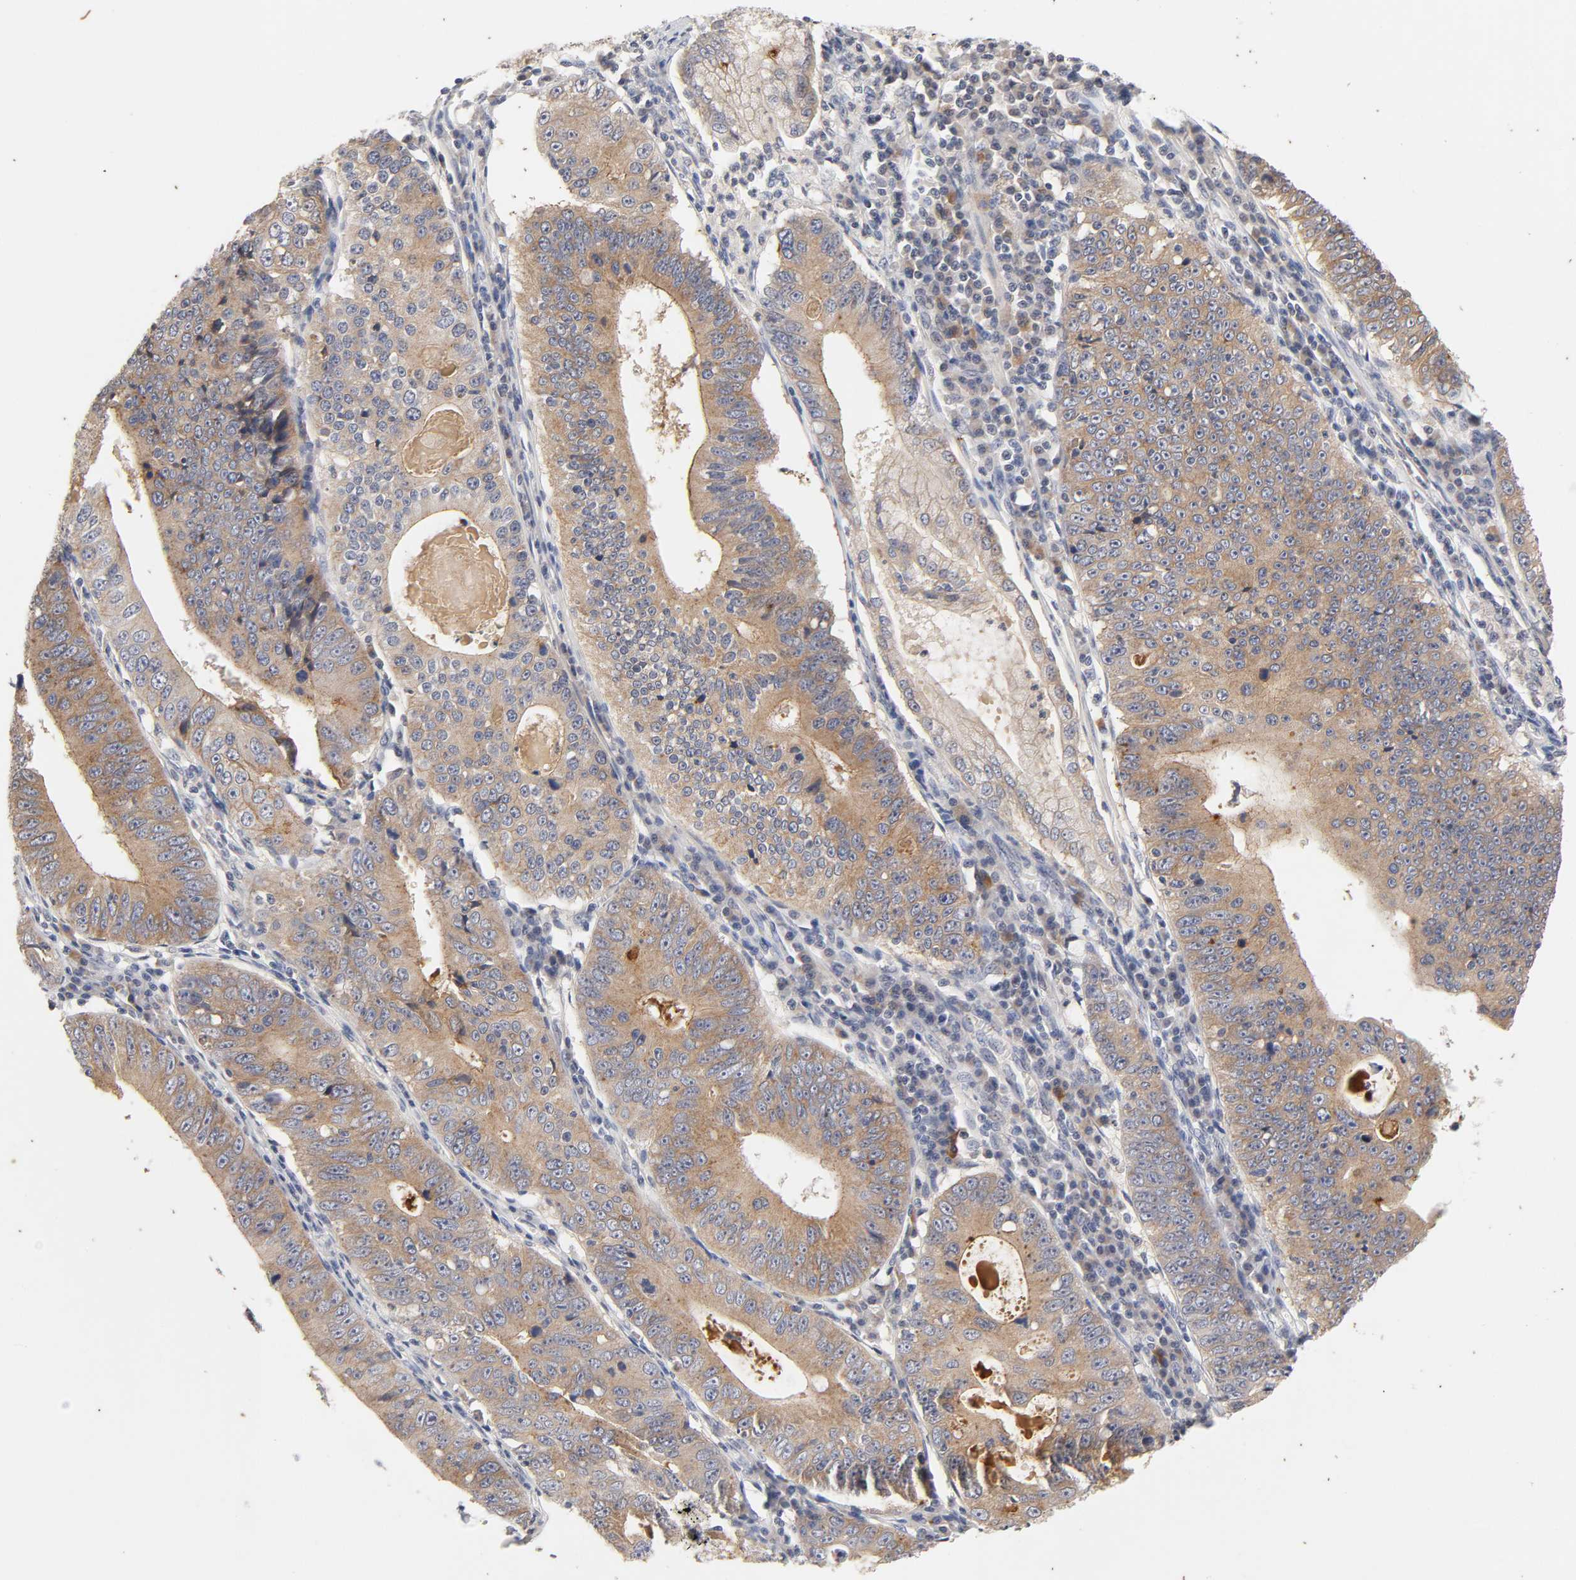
{"staining": {"intensity": "weak", "quantity": ">75%", "location": "cytoplasmic/membranous"}, "tissue": "stomach cancer", "cell_type": "Tumor cells", "image_type": "cancer", "snomed": [{"axis": "morphology", "description": "Adenocarcinoma, NOS"}, {"axis": "topography", "description": "Stomach"}], "caption": "Immunohistochemical staining of human stomach cancer (adenocarcinoma) demonstrates low levels of weak cytoplasmic/membranous protein staining in approximately >75% of tumor cells.", "gene": "CXADR", "patient": {"sex": "male", "age": 59}}